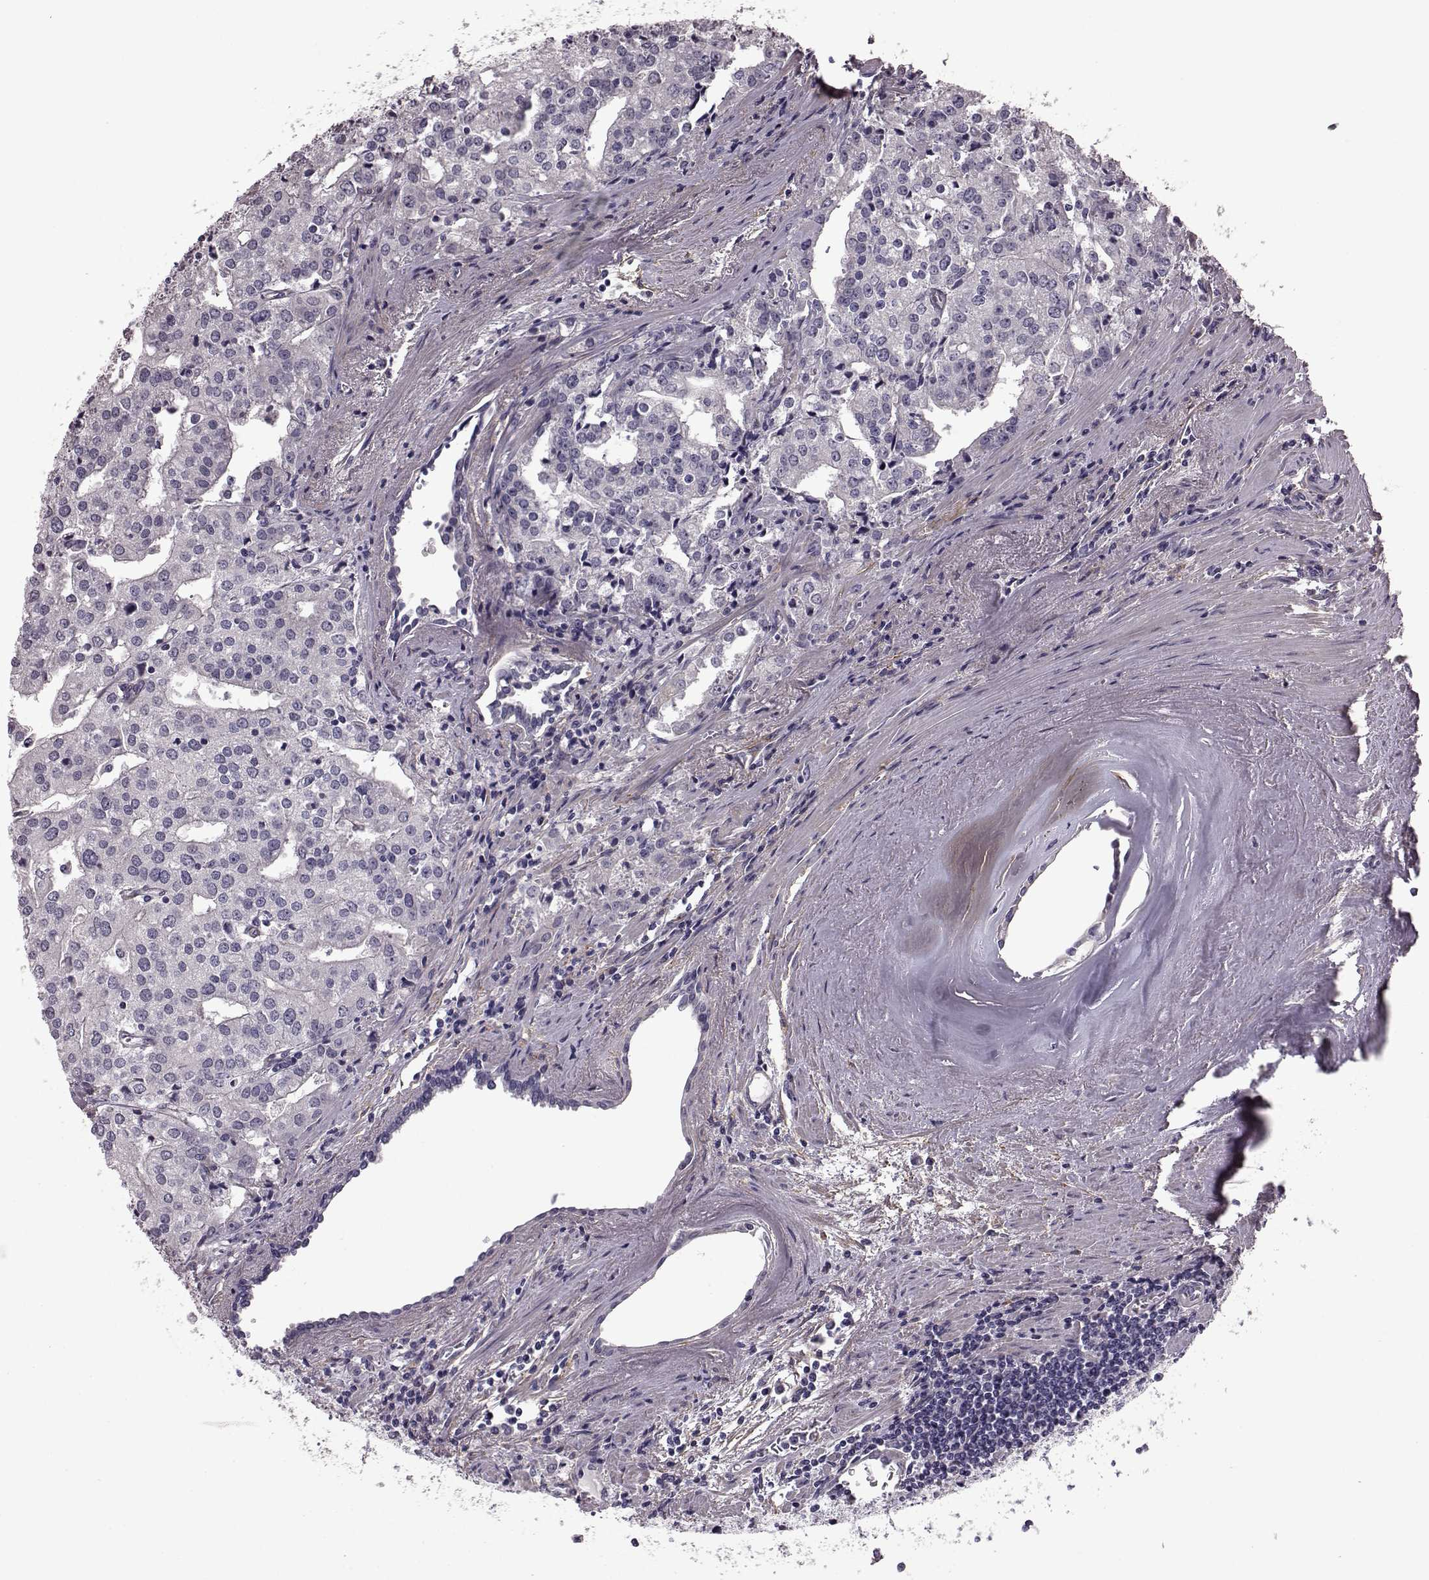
{"staining": {"intensity": "negative", "quantity": "none", "location": "none"}, "tissue": "prostate cancer", "cell_type": "Tumor cells", "image_type": "cancer", "snomed": [{"axis": "morphology", "description": "Adenocarcinoma, High grade"}, {"axis": "topography", "description": "Prostate"}], "caption": "Tumor cells are negative for brown protein staining in adenocarcinoma (high-grade) (prostate).", "gene": "GRK1", "patient": {"sex": "male", "age": 68}}